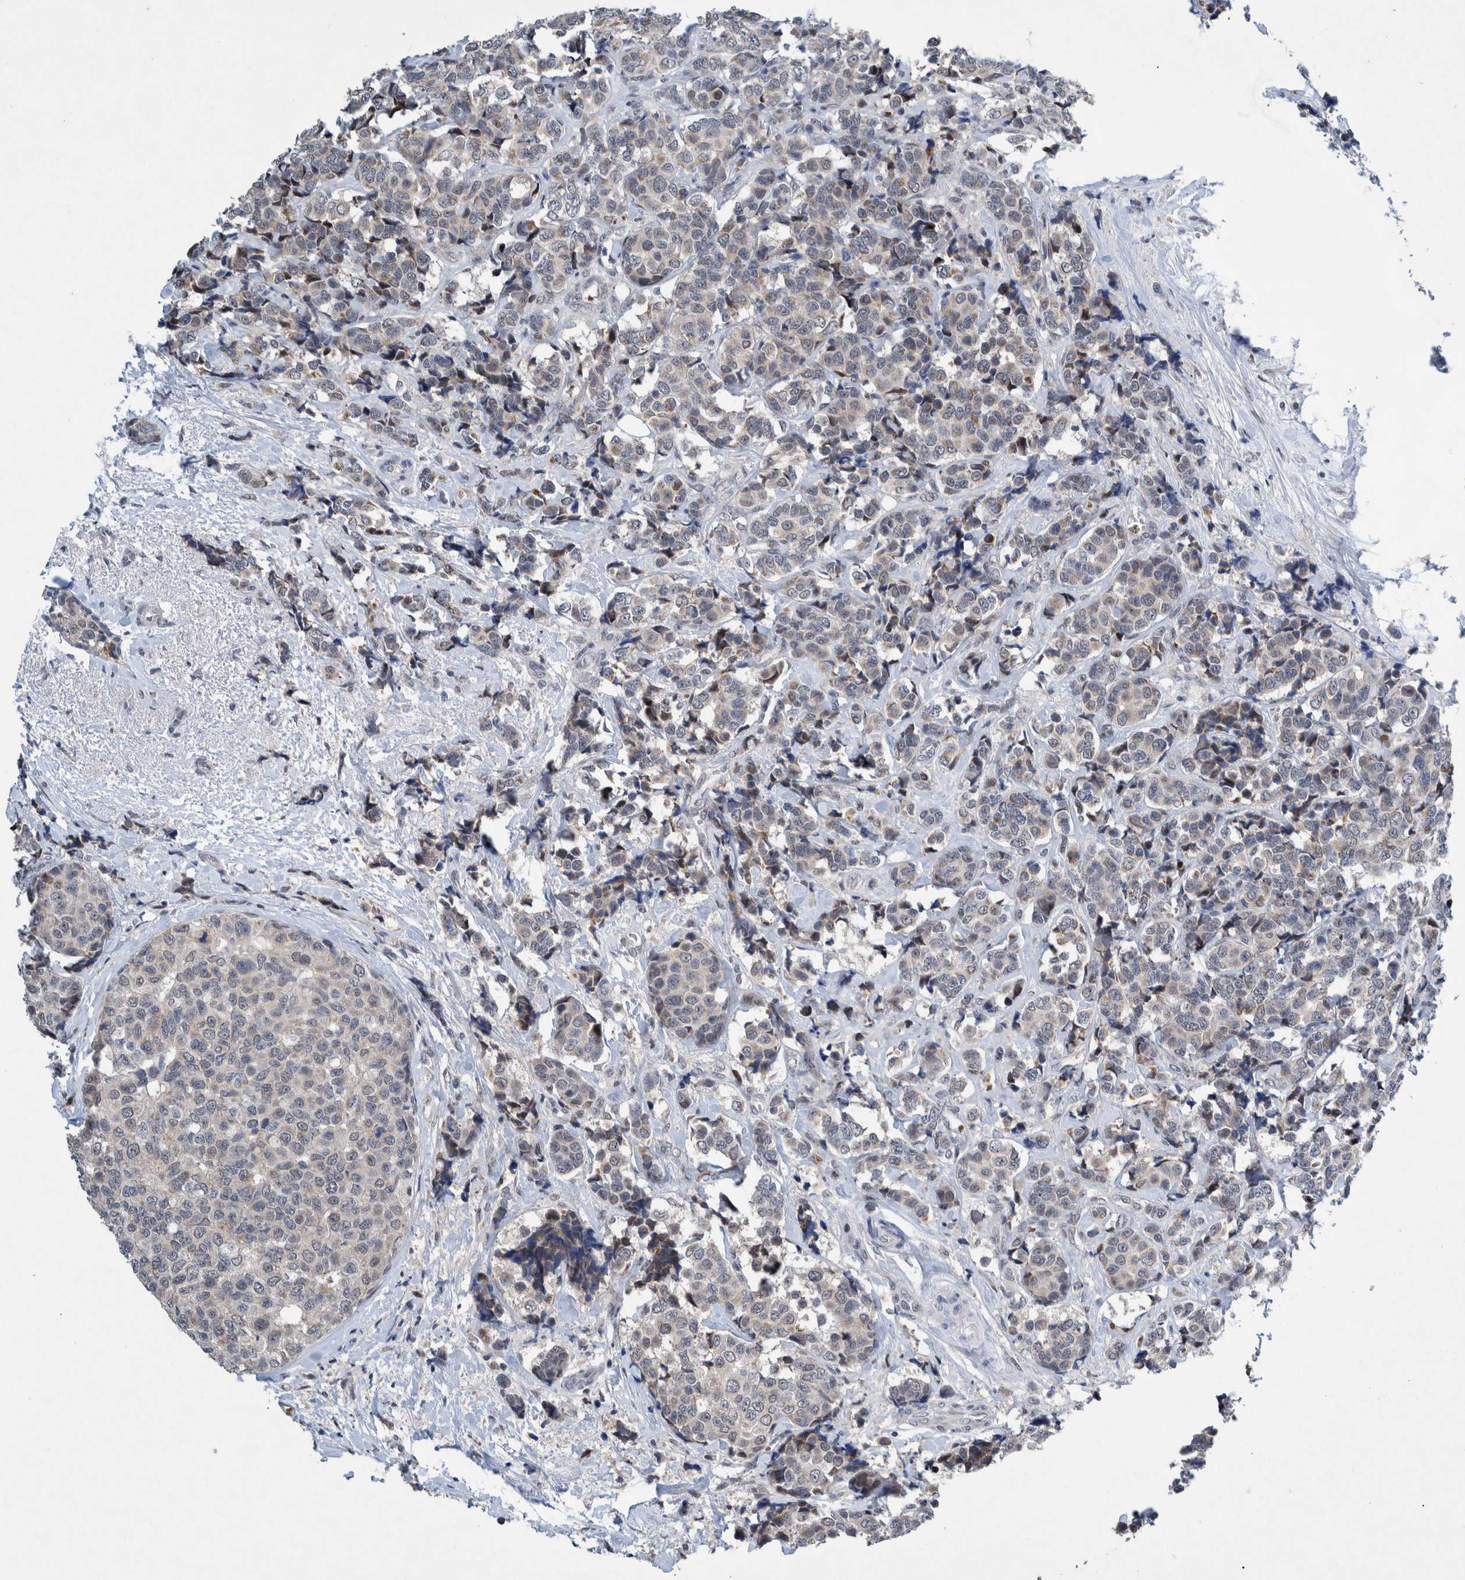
{"staining": {"intensity": "weak", "quantity": "<25%", "location": "cytoplasmic/membranous"}, "tissue": "breast cancer", "cell_type": "Tumor cells", "image_type": "cancer", "snomed": [{"axis": "morphology", "description": "Normal tissue, NOS"}, {"axis": "morphology", "description": "Duct carcinoma"}, {"axis": "topography", "description": "Breast"}], "caption": "Histopathology image shows no significant protein staining in tumor cells of breast cancer.", "gene": "ESRP1", "patient": {"sex": "female", "age": 43}}